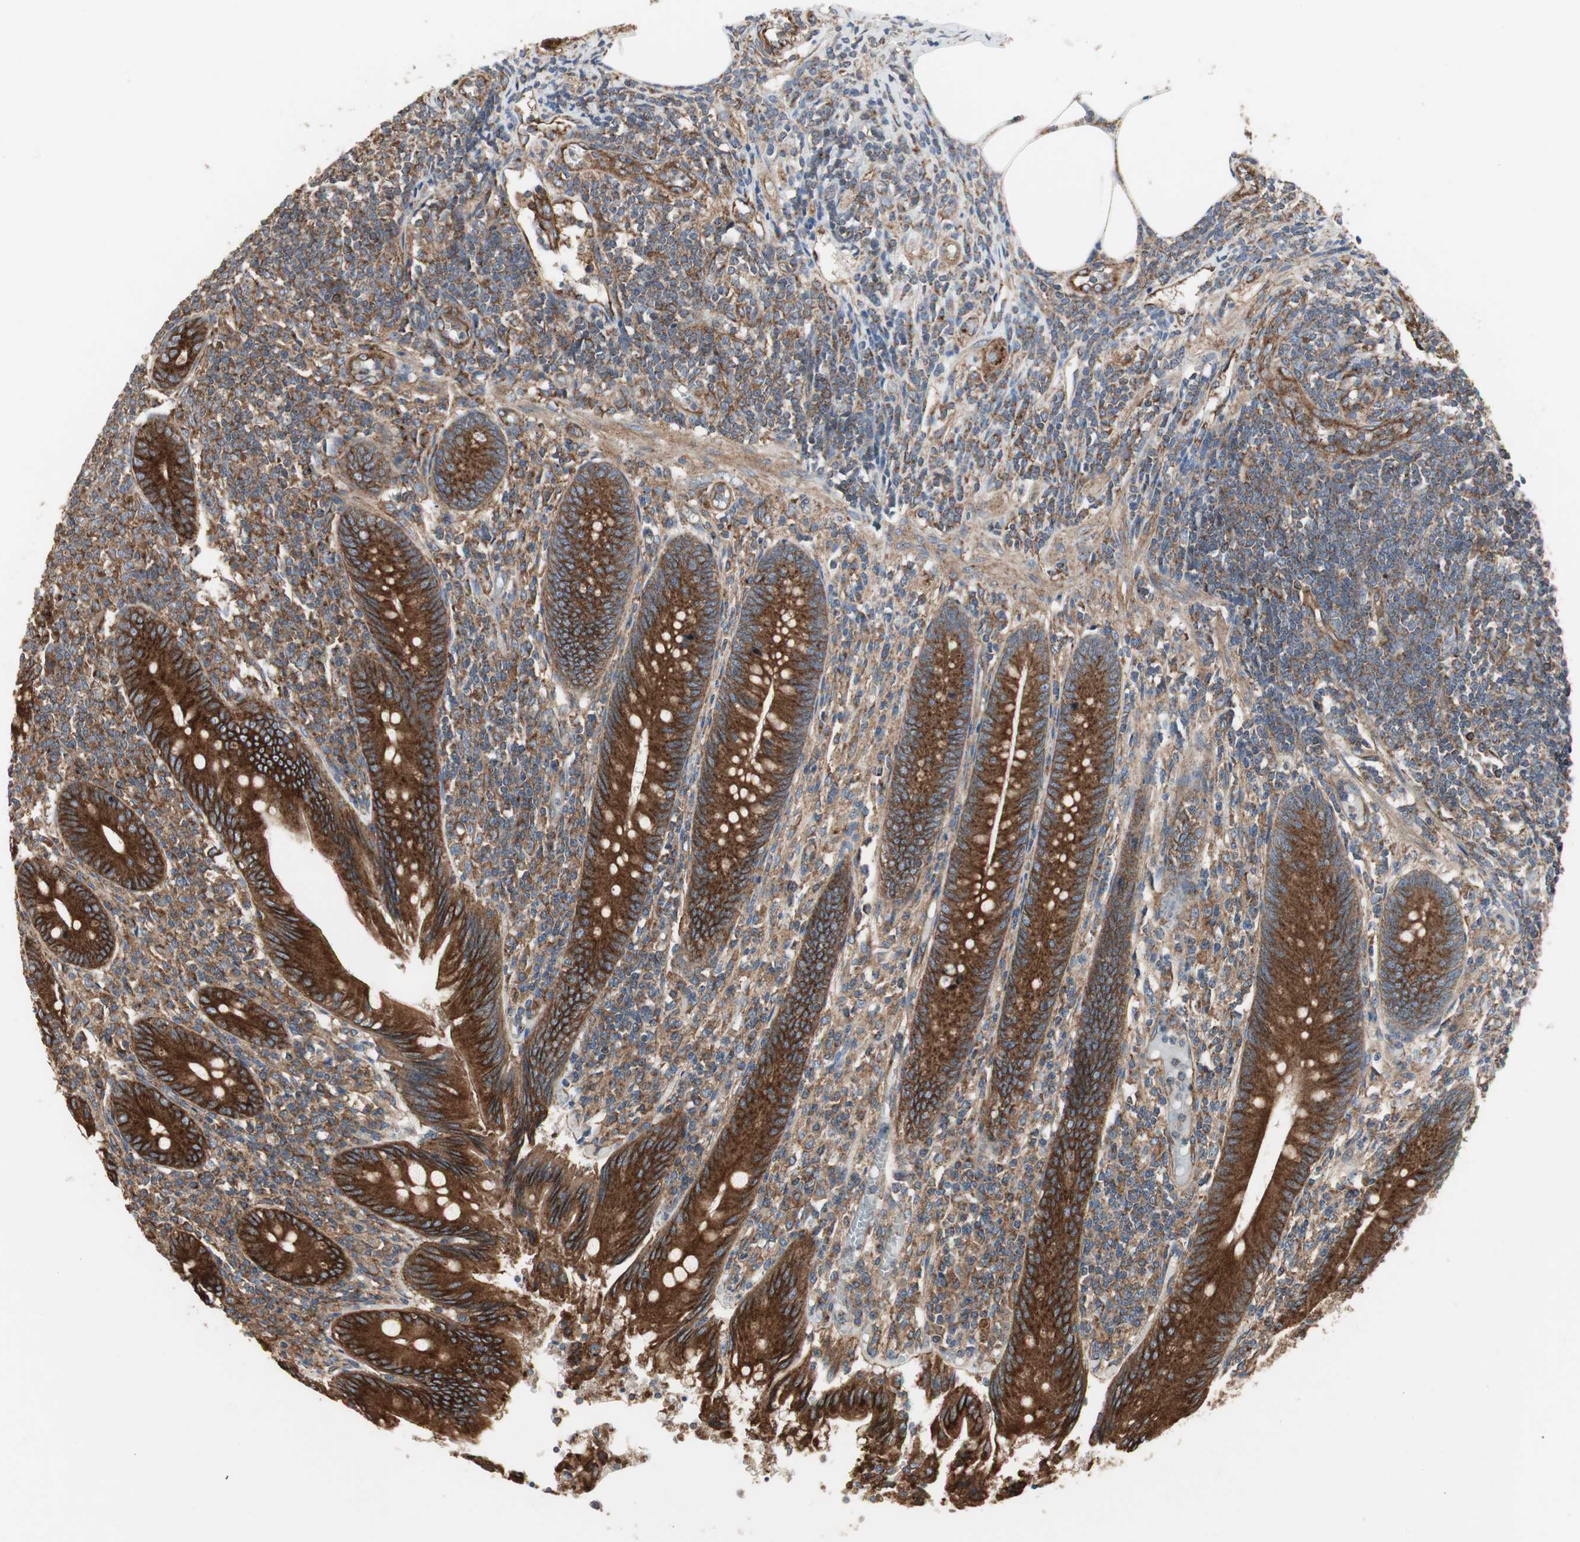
{"staining": {"intensity": "strong", "quantity": ">75%", "location": "cytoplasmic/membranous"}, "tissue": "appendix", "cell_type": "Glandular cells", "image_type": "normal", "snomed": [{"axis": "morphology", "description": "Normal tissue, NOS"}, {"axis": "morphology", "description": "Inflammation, NOS"}, {"axis": "topography", "description": "Appendix"}], "caption": "DAB immunohistochemical staining of normal human appendix shows strong cytoplasmic/membranous protein expression in about >75% of glandular cells.", "gene": "H6PD", "patient": {"sex": "male", "age": 46}}